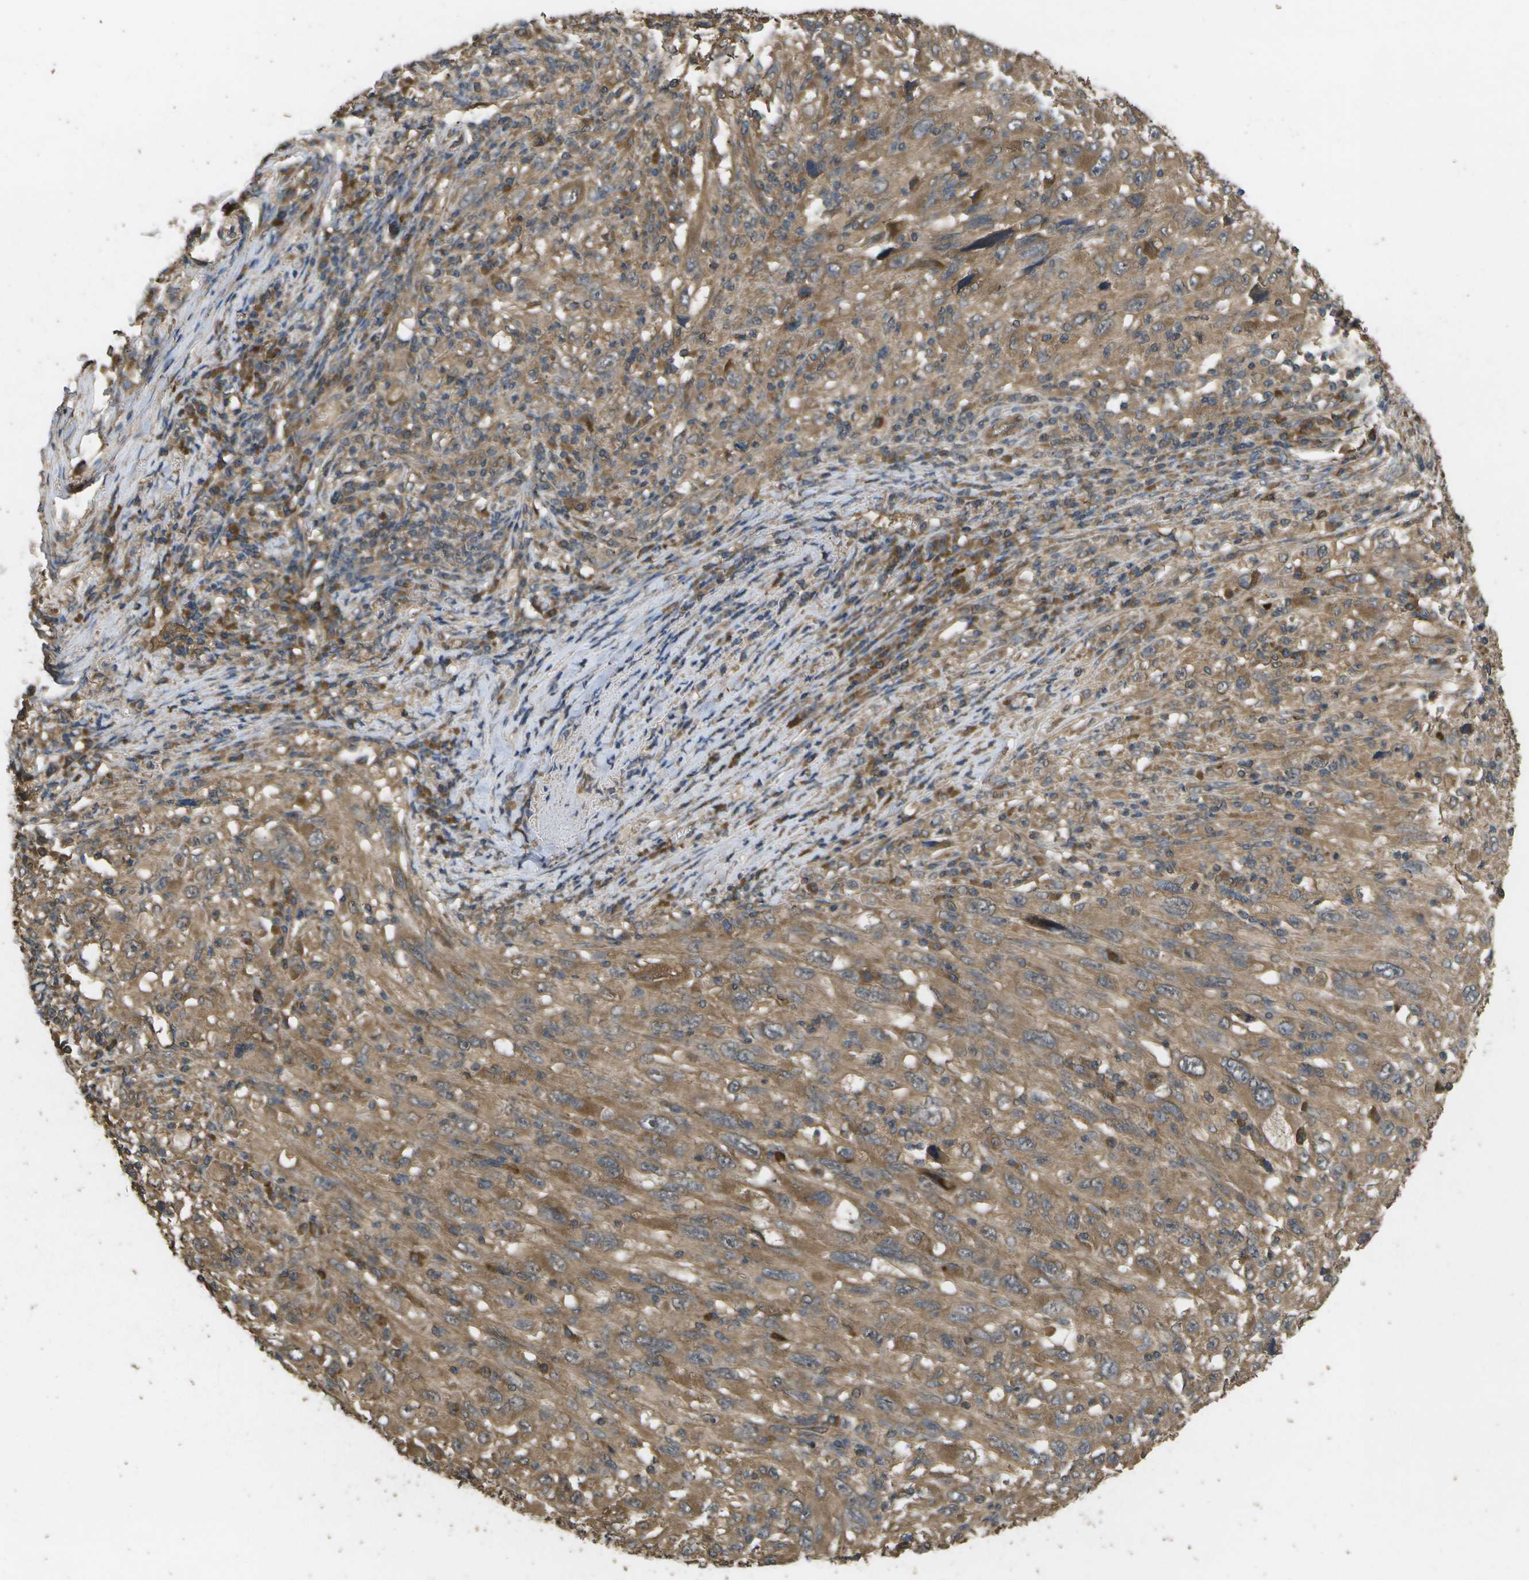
{"staining": {"intensity": "moderate", "quantity": ">75%", "location": "cytoplasmic/membranous"}, "tissue": "melanoma", "cell_type": "Tumor cells", "image_type": "cancer", "snomed": [{"axis": "morphology", "description": "Malignant melanoma, Metastatic site"}, {"axis": "topography", "description": "Skin"}], "caption": "Moderate cytoplasmic/membranous expression for a protein is present in approximately >75% of tumor cells of malignant melanoma (metastatic site) using IHC.", "gene": "SACS", "patient": {"sex": "female", "age": 56}}